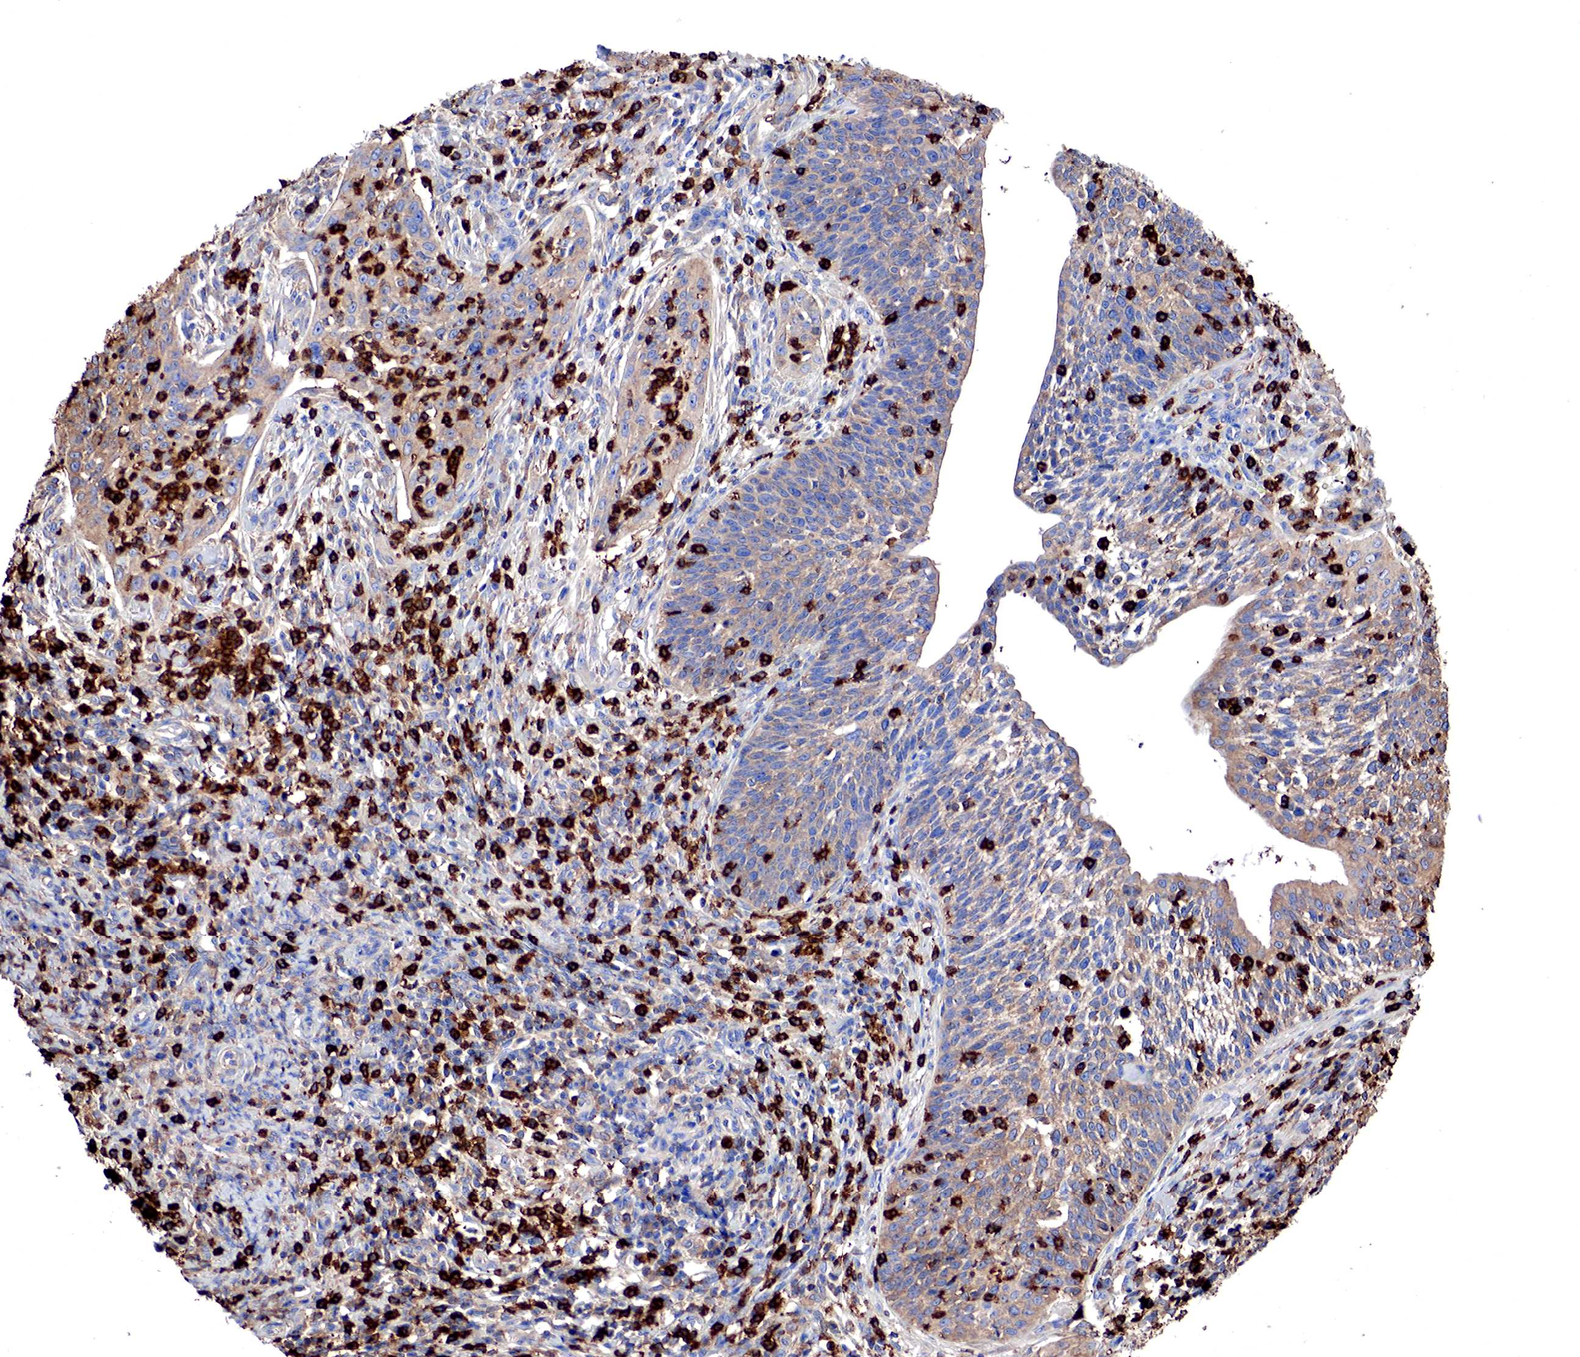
{"staining": {"intensity": "weak", "quantity": "25%-75%", "location": "cytoplasmic/membranous"}, "tissue": "cervical cancer", "cell_type": "Tumor cells", "image_type": "cancer", "snomed": [{"axis": "morphology", "description": "Squamous cell carcinoma, NOS"}, {"axis": "topography", "description": "Cervix"}], "caption": "Weak cytoplasmic/membranous staining for a protein is identified in about 25%-75% of tumor cells of squamous cell carcinoma (cervical) using IHC.", "gene": "G6PD", "patient": {"sex": "female", "age": 41}}